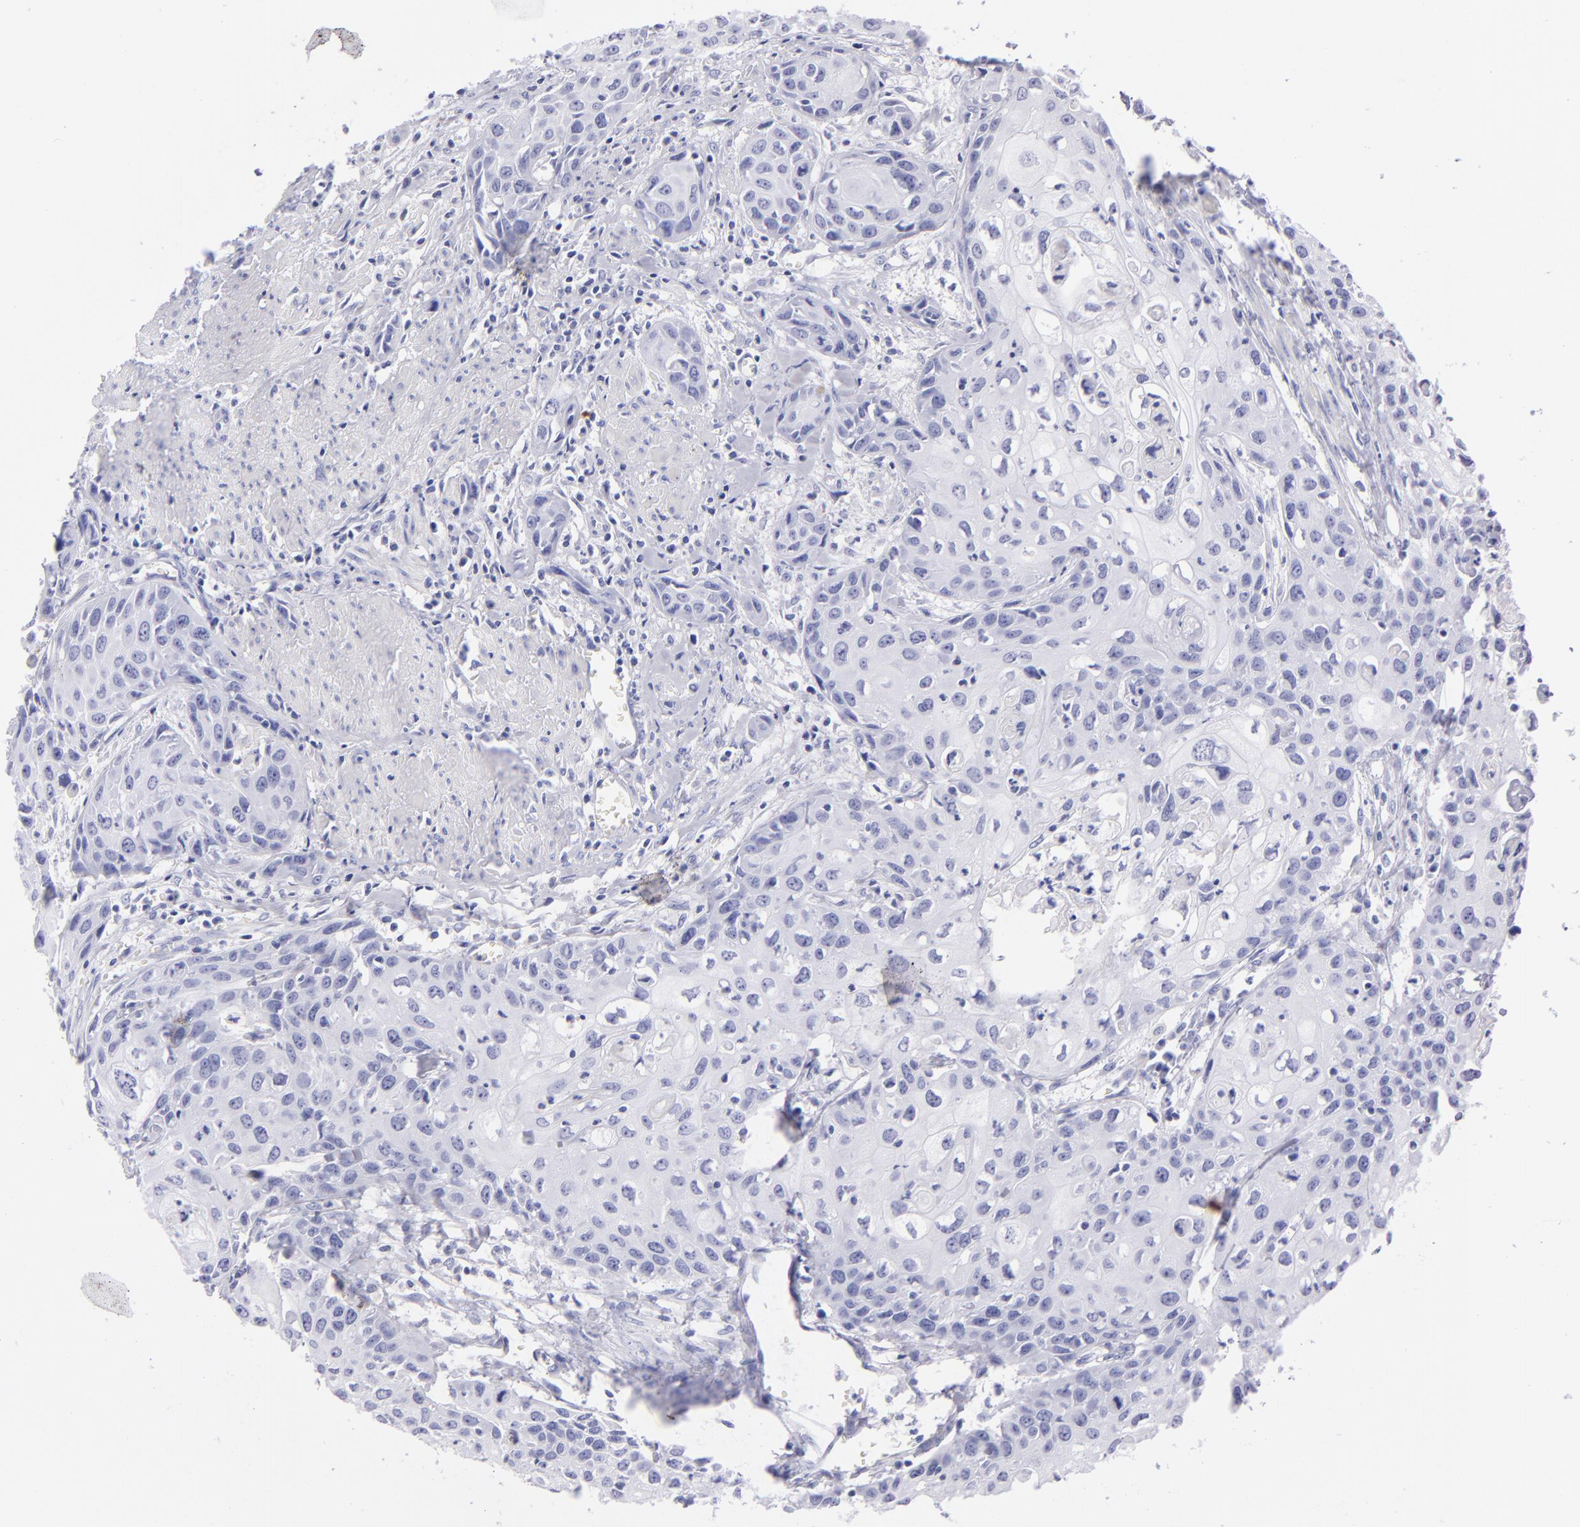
{"staining": {"intensity": "negative", "quantity": "none", "location": "none"}, "tissue": "urothelial cancer", "cell_type": "Tumor cells", "image_type": "cancer", "snomed": [{"axis": "morphology", "description": "Urothelial carcinoma, High grade"}, {"axis": "topography", "description": "Urinary bladder"}], "caption": "This is an IHC photomicrograph of human high-grade urothelial carcinoma. There is no staining in tumor cells.", "gene": "PRPH", "patient": {"sex": "male", "age": 54}}